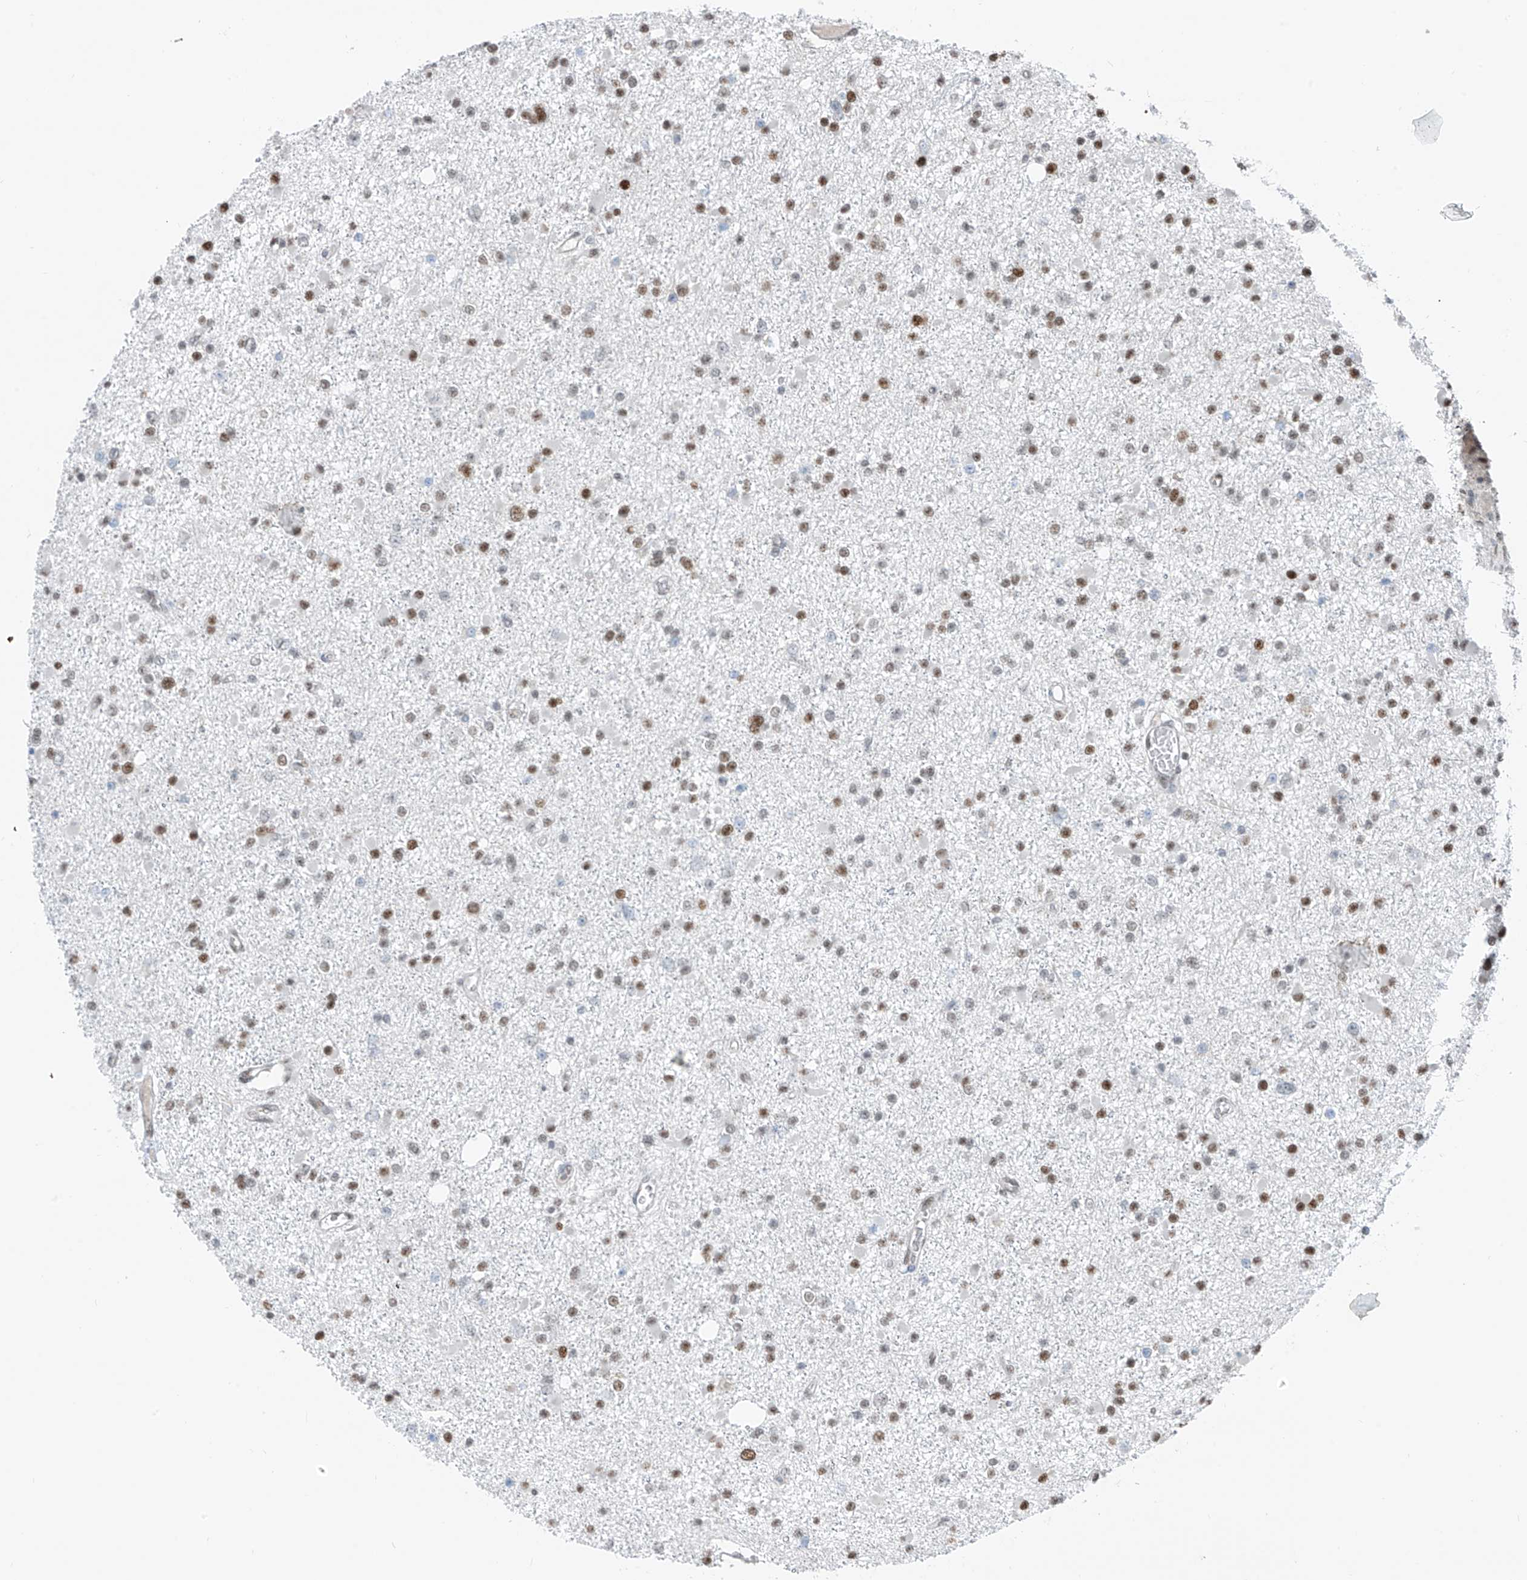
{"staining": {"intensity": "moderate", "quantity": "25%-75%", "location": "nuclear"}, "tissue": "glioma", "cell_type": "Tumor cells", "image_type": "cancer", "snomed": [{"axis": "morphology", "description": "Glioma, malignant, Low grade"}, {"axis": "topography", "description": "Brain"}], "caption": "Protein staining of glioma tissue demonstrates moderate nuclear expression in about 25%-75% of tumor cells. The protein of interest is stained brown, and the nuclei are stained in blue (DAB (3,3'-diaminobenzidine) IHC with brightfield microscopy, high magnification).", "gene": "RBP7", "patient": {"sex": "female", "age": 22}}